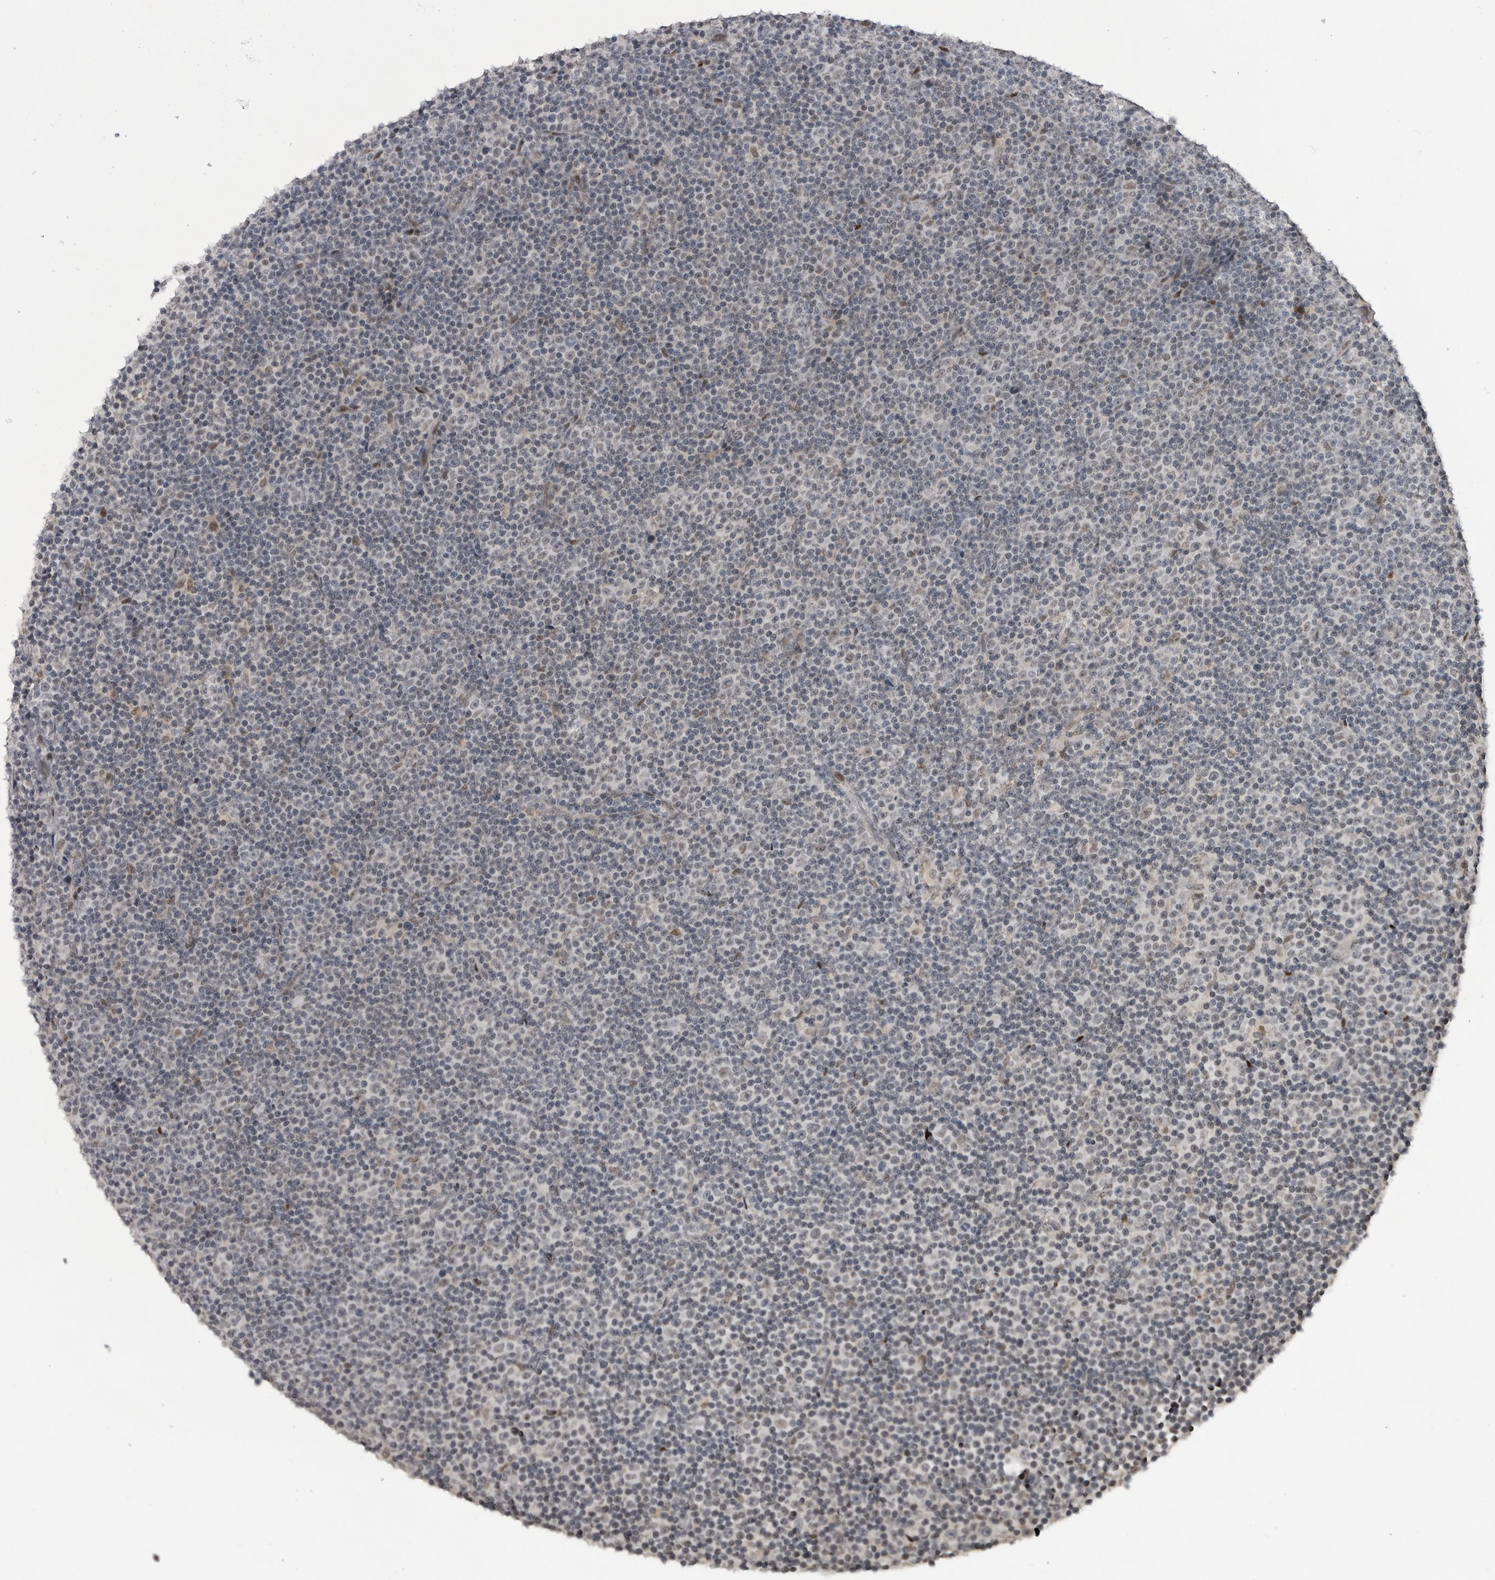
{"staining": {"intensity": "negative", "quantity": "none", "location": "none"}, "tissue": "lymphoma", "cell_type": "Tumor cells", "image_type": "cancer", "snomed": [{"axis": "morphology", "description": "Malignant lymphoma, non-Hodgkin's type, Low grade"}, {"axis": "topography", "description": "Lymph node"}], "caption": "There is no significant staining in tumor cells of lymphoma. The staining was performed using DAB to visualize the protein expression in brown, while the nuclei were stained in blue with hematoxylin (Magnification: 20x).", "gene": "C8orf58", "patient": {"sex": "female", "age": 67}}